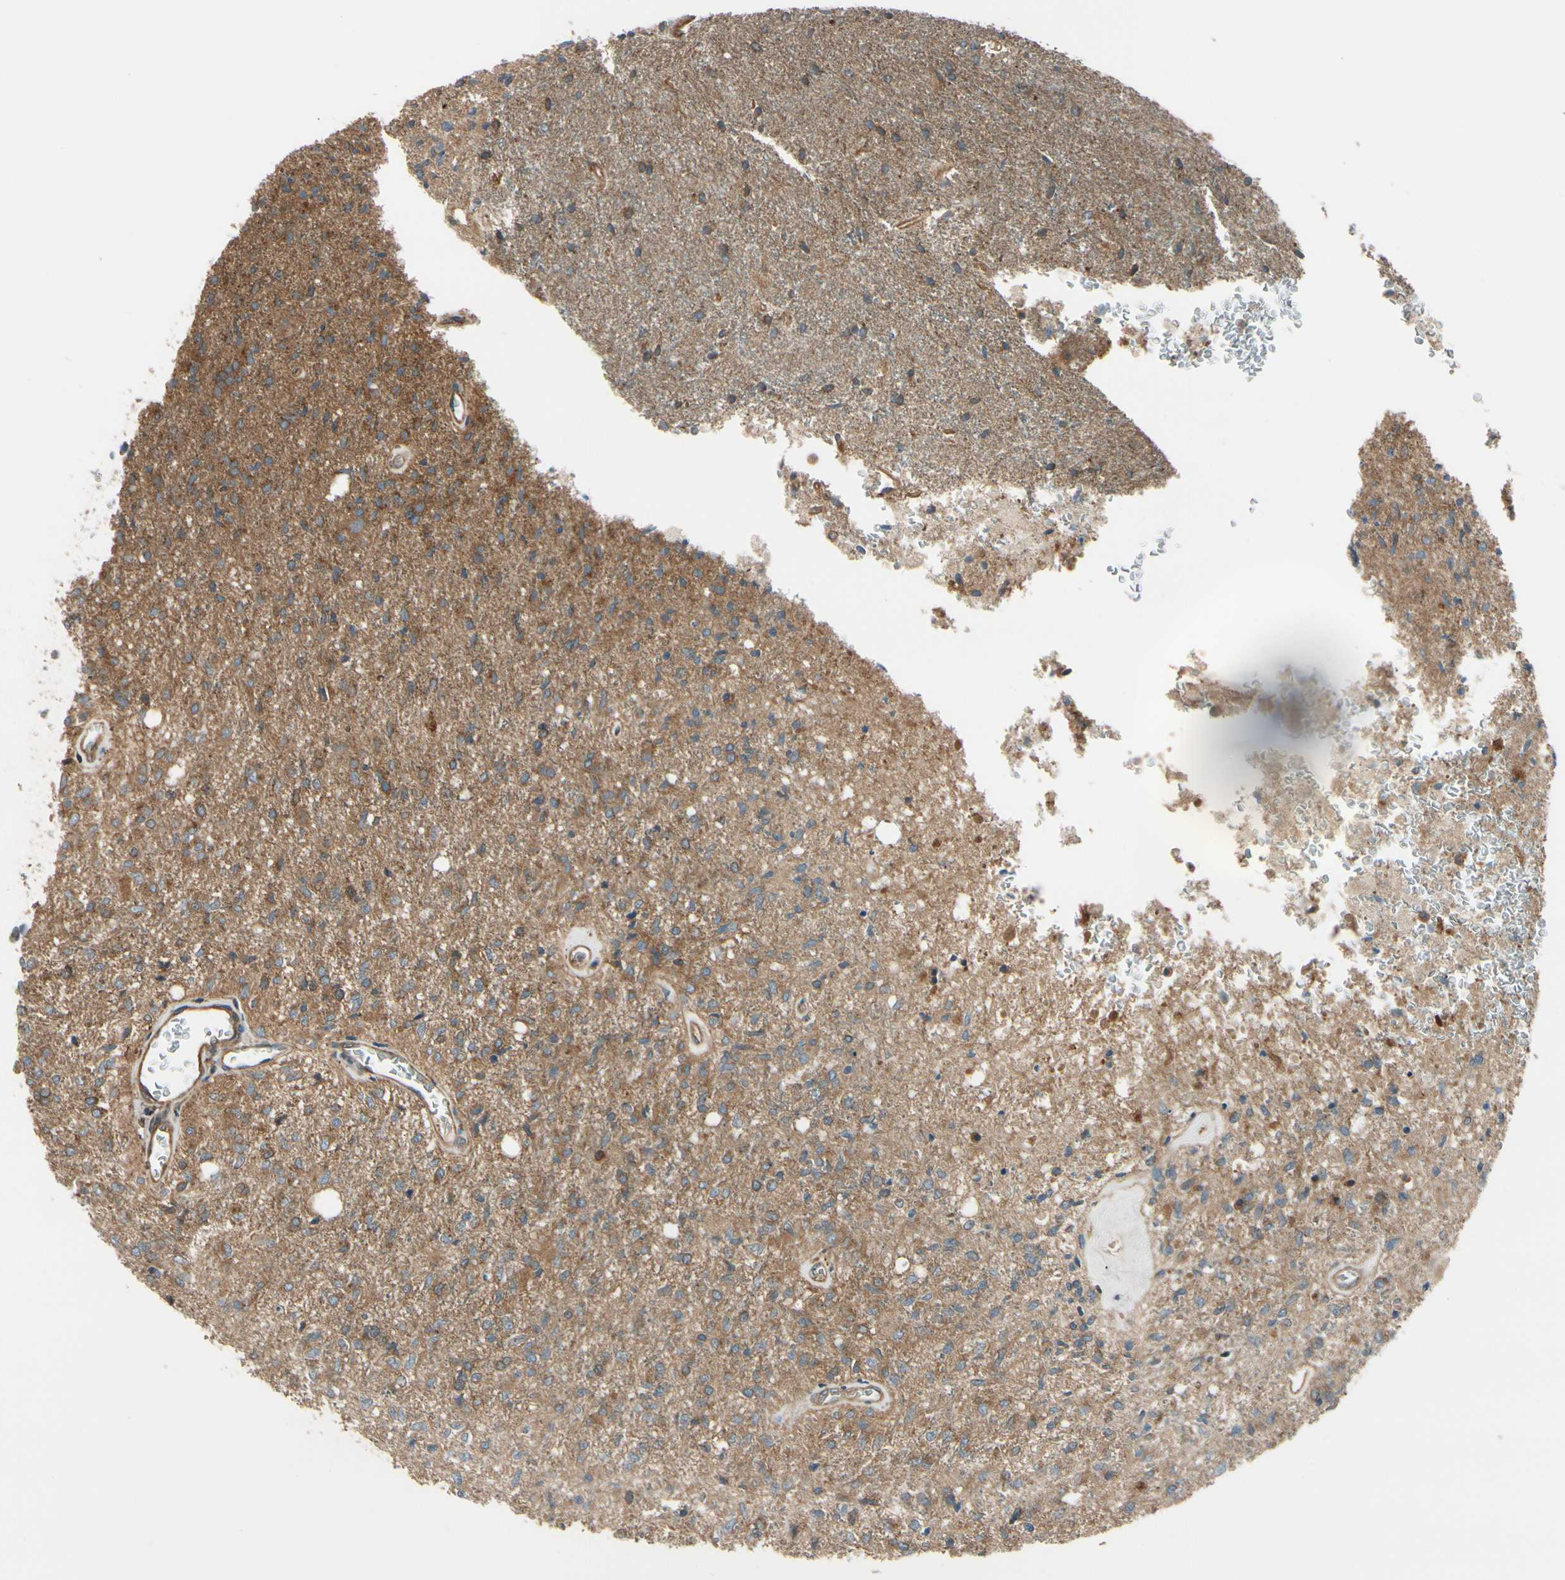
{"staining": {"intensity": "moderate", "quantity": "25%-75%", "location": "cytoplasmic/membranous"}, "tissue": "glioma", "cell_type": "Tumor cells", "image_type": "cancer", "snomed": [{"axis": "morphology", "description": "Normal tissue, NOS"}, {"axis": "morphology", "description": "Glioma, malignant, High grade"}, {"axis": "topography", "description": "Cerebral cortex"}], "caption": "High-magnification brightfield microscopy of high-grade glioma (malignant) stained with DAB (3,3'-diaminobenzidine) (brown) and counterstained with hematoxylin (blue). tumor cells exhibit moderate cytoplasmic/membranous staining is identified in about25%-75% of cells. (brown staining indicates protein expression, while blue staining denotes nuclei).", "gene": "EPS15", "patient": {"sex": "male", "age": 77}}